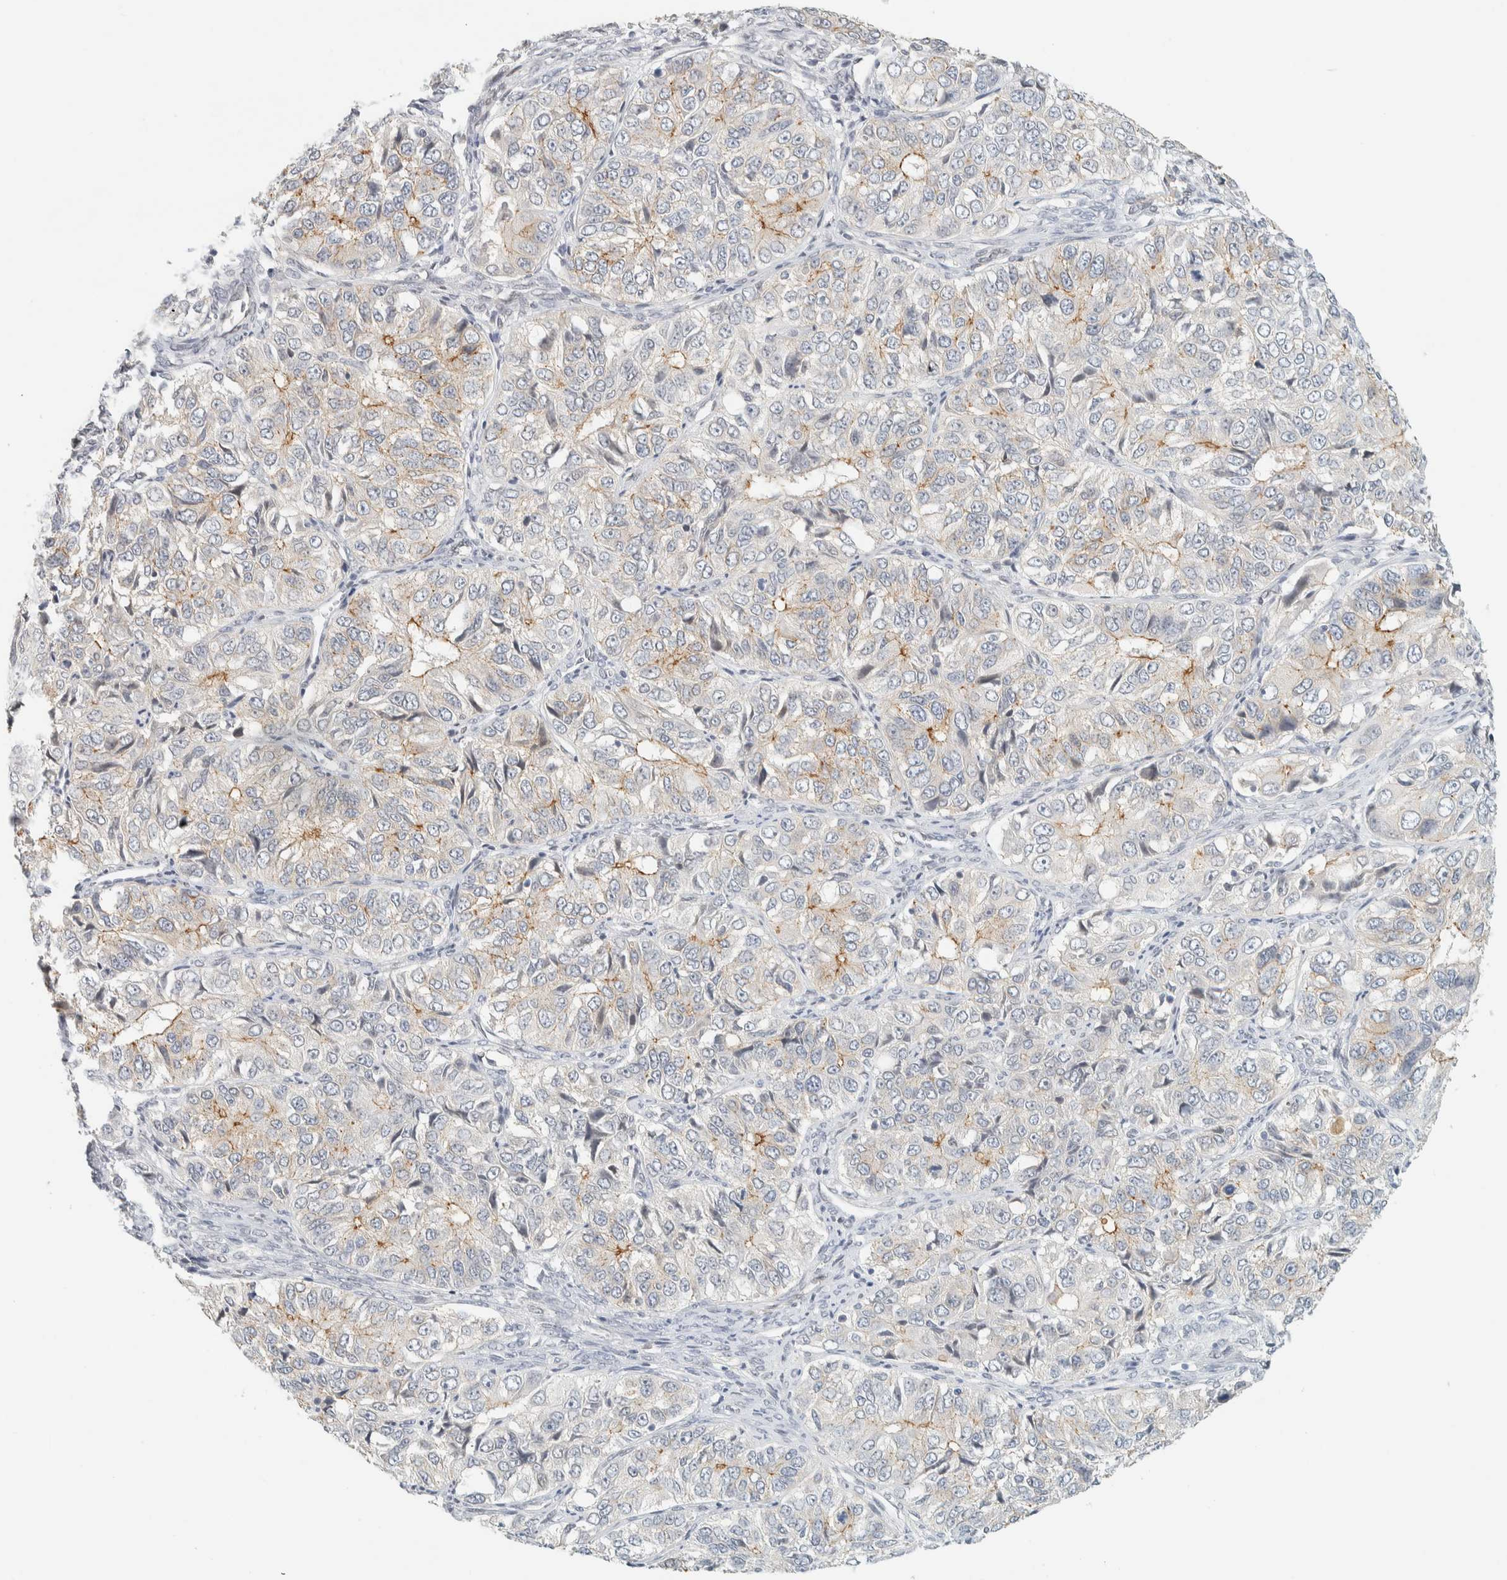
{"staining": {"intensity": "weak", "quantity": "<25%", "location": "cytoplasmic/membranous"}, "tissue": "ovarian cancer", "cell_type": "Tumor cells", "image_type": "cancer", "snomed": [{"axis": "morphology", "description": "Carcinoma, endometroid"}, {"axis": "topography", "description": "Ovary"}], "caption": "An image of endometroid carcinoma (ovarian) stained for a protein demonstrates no brown staining in tumor cells. (Brightfield microscopy of DAB immunohistochemistry at high magnification).", "gene": "C1QTNF12", "patient": {"sex": "female", "age": 51}}